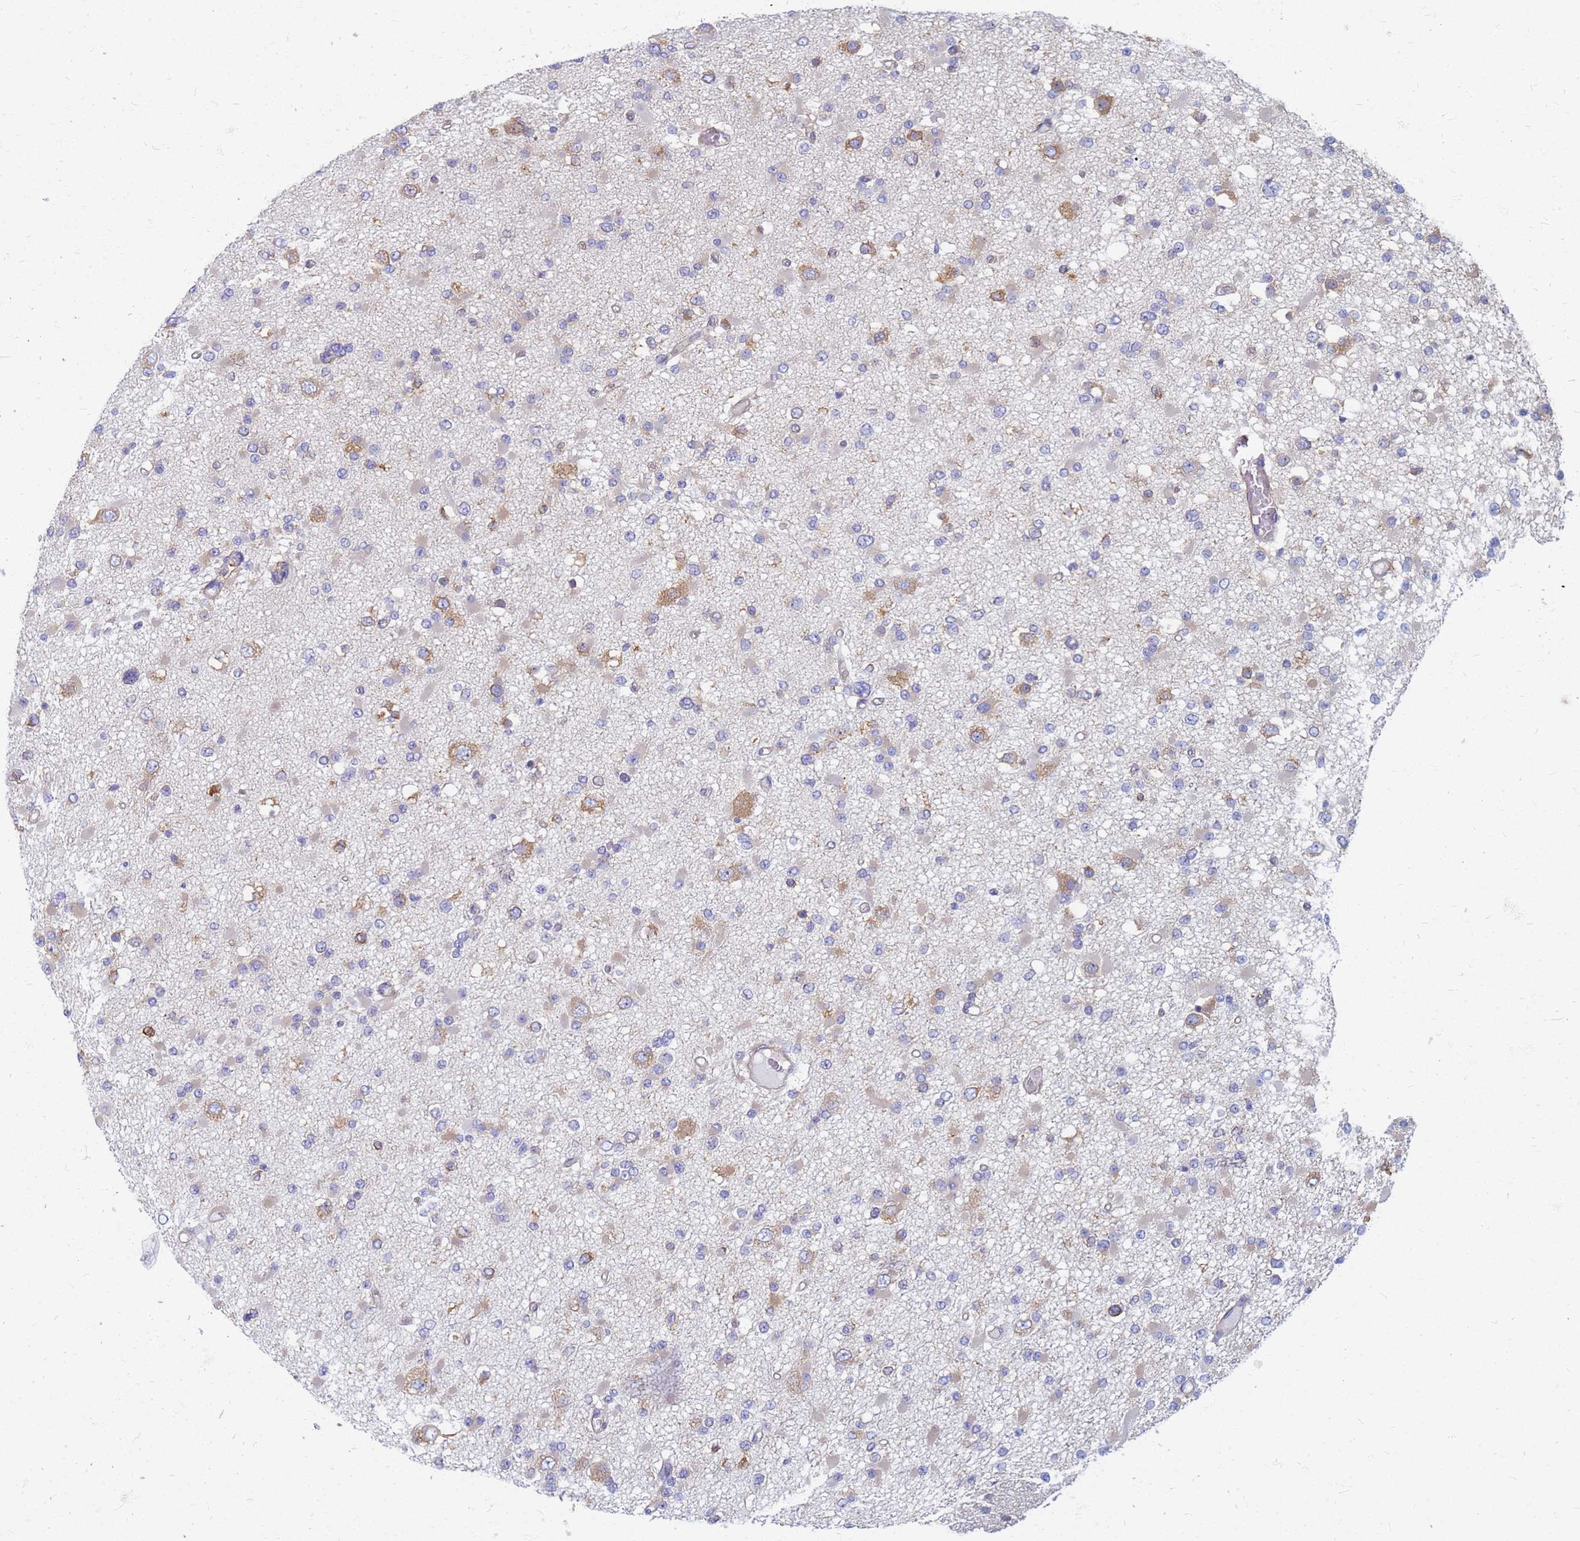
{"staining": {"intensity": "moderate", "quantity": "<25%", "location": "cytoplasmic/membranous"}, "tissue": "glioma", "cell_type": "Tumor cells", "image_type": "cancer", "snomed": [{"axis": "morphology", "description": "Glioma, malignant, Low grade"}, {"axis": "topography", "description": "Brain"}], "caption": "Malignant low-grade glioma stained for a protein (brown) reveals moderate cytoplasmic/membranous positive staining in about <25% of tumor cells.", "gene": "EEA1", "patient": {"sex": "female", "age": 22}}